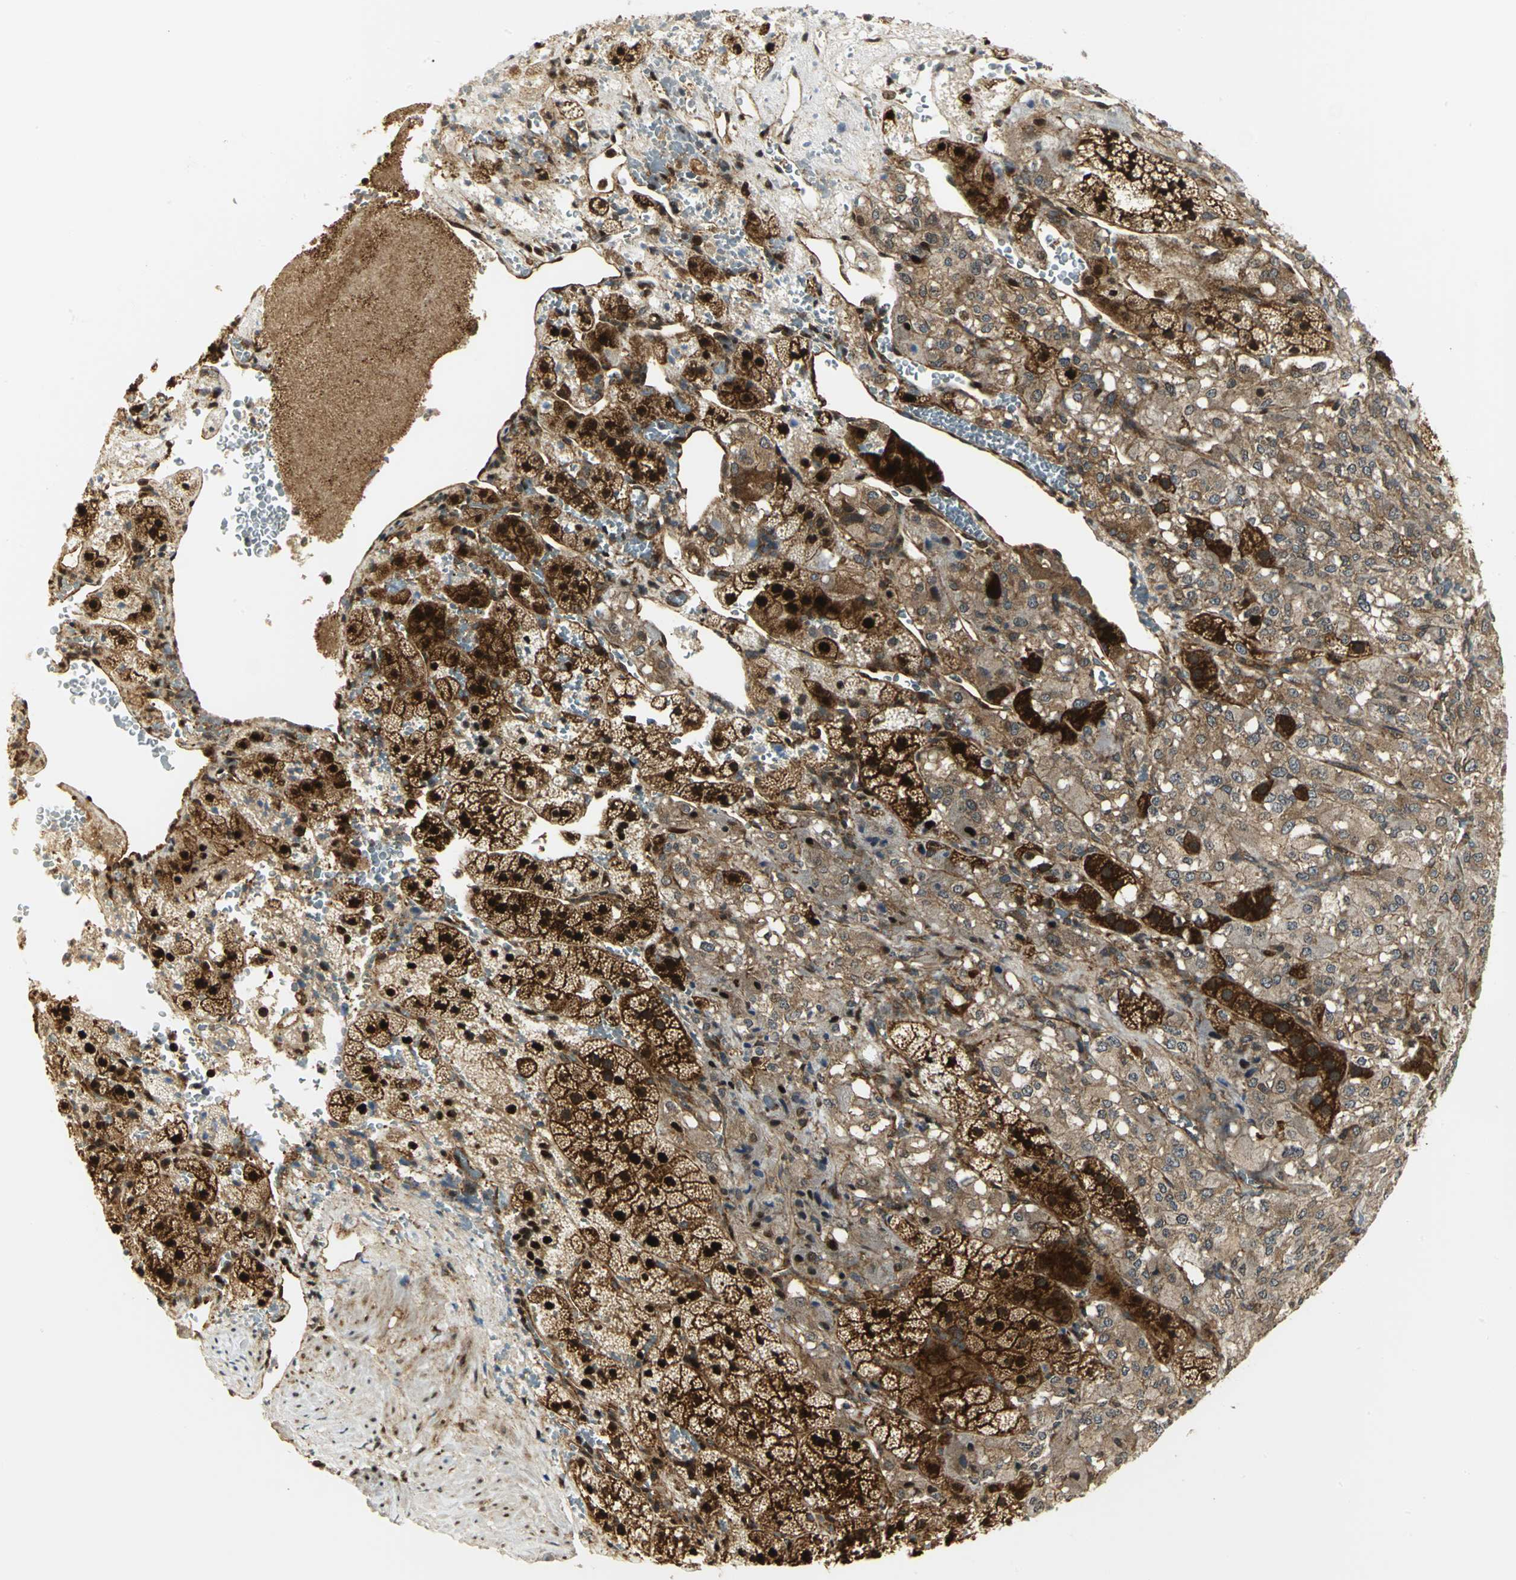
{"staining": {"intensity": "strong", "quantity": ">75%", "location": "cytoplasmic/membranous,nuclear"}, "tissue": "adrenal gland", "cell_type": "Glandular cells", "image_type": "normal", "snomed": [{"axis": "morphology", "description": "Normal tissue, NOS"}, {"axis": "topography", "description": "Adrenal gland"}], "caption": "Brown immunohistochemical staining in normal human adrenal gland reveals strong cytoplasmic/membranous,nuclear staining in about >75% of glandular cells.", "gene": "EEA1", "patient": {"sex": "female", "age": 44}}